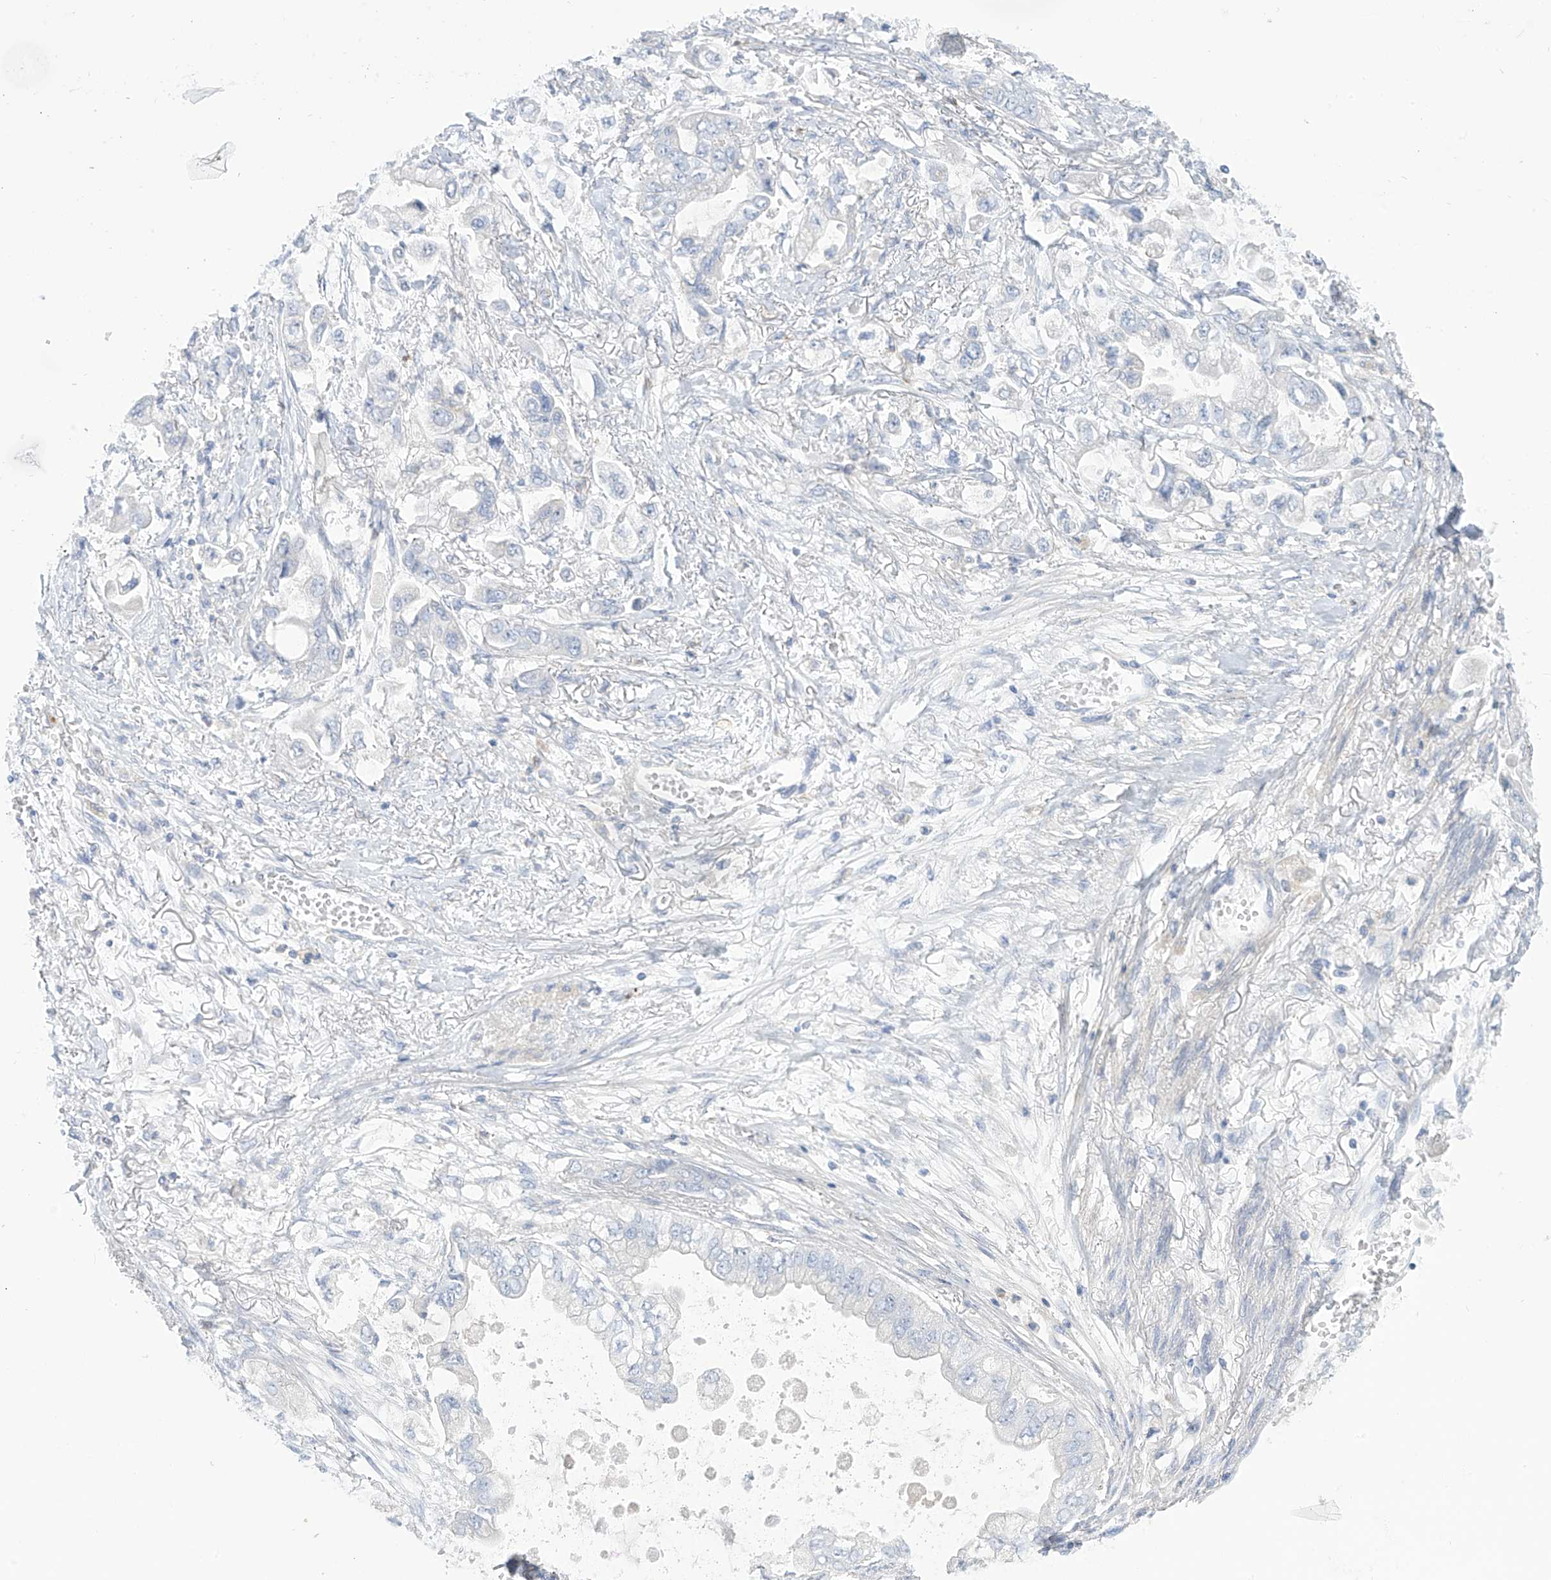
{"staining": {"intensity": "negative", "quantity": "none", "location": "none"}, "tissue": "stomach cancer", "cell_type": "Tumor cells", "image_type": "cancer", "snomed": [{"axis": "morphology", "description": "Adenocarcinoma, NOS"}, {"axis": "topography", "description": "Stomach"}], "caption": "Immunohistochemistry of stomach cancer (adenocarcinoma) shows no staining in tumor cells. (IHC, brightfield microscopy, high magnification).", "gene": "FABP2", "patient": {"sex": "male", "age": 62}}